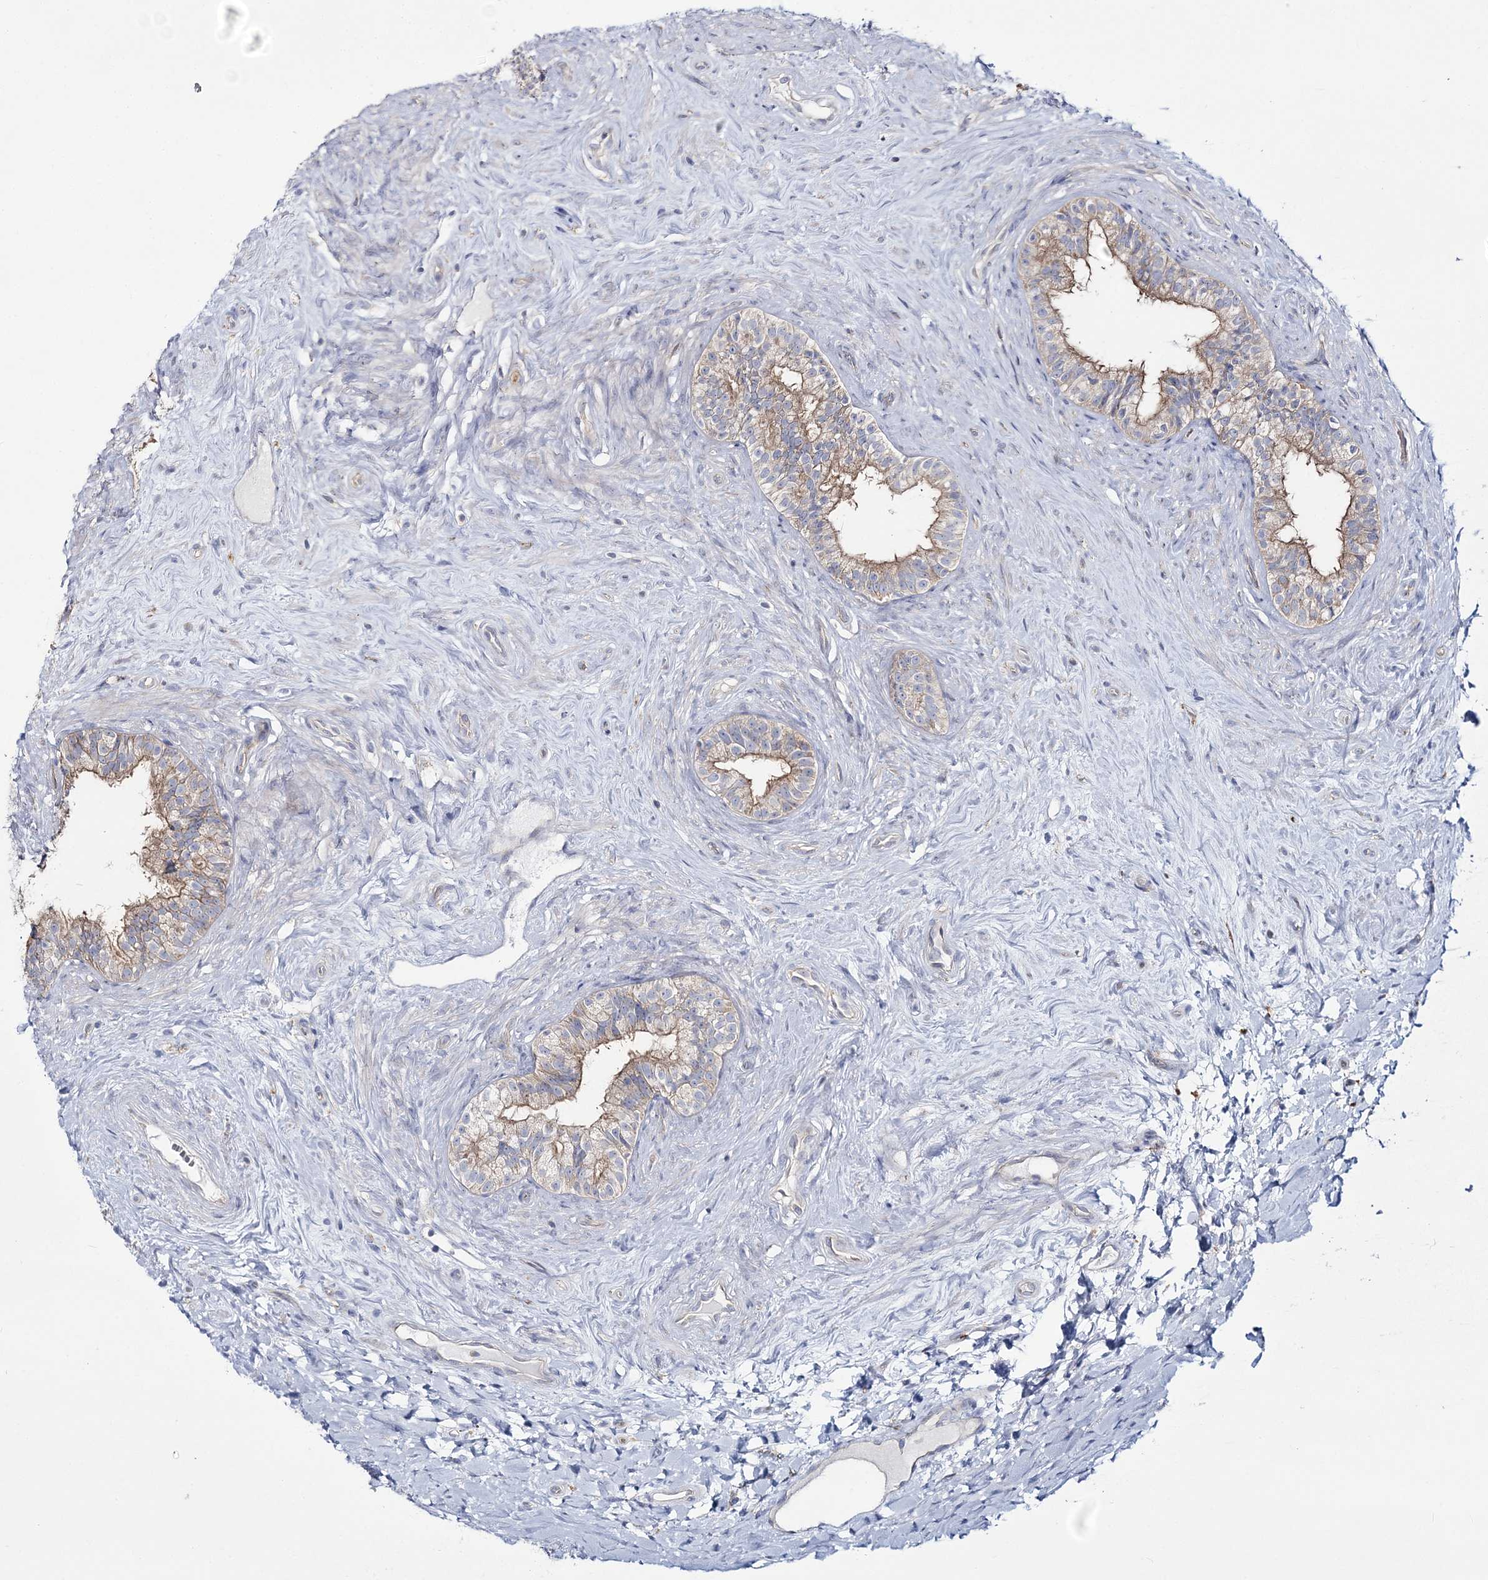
{"staining": {"intensity": "weak", "quantity": "25%-75%", "location": "cytoplasmic/membranous"}, "tissue": "epididymis", "cell_type": "Glandular cells", "image_type": "normal", "snomed": [{"axis": "morphology", "description": "Normal tissue, NOS"}, {"axis": "topography", "description": "Epididymis"}], "caption": "DAB immunohistochemical staining of normal human epididymis reveals weak cytoplasmic/membranous protein expression in about 25%-75% of glandular cells.", "gene": "ATP11B", "patient": {"sex": "male", "age": 84}}